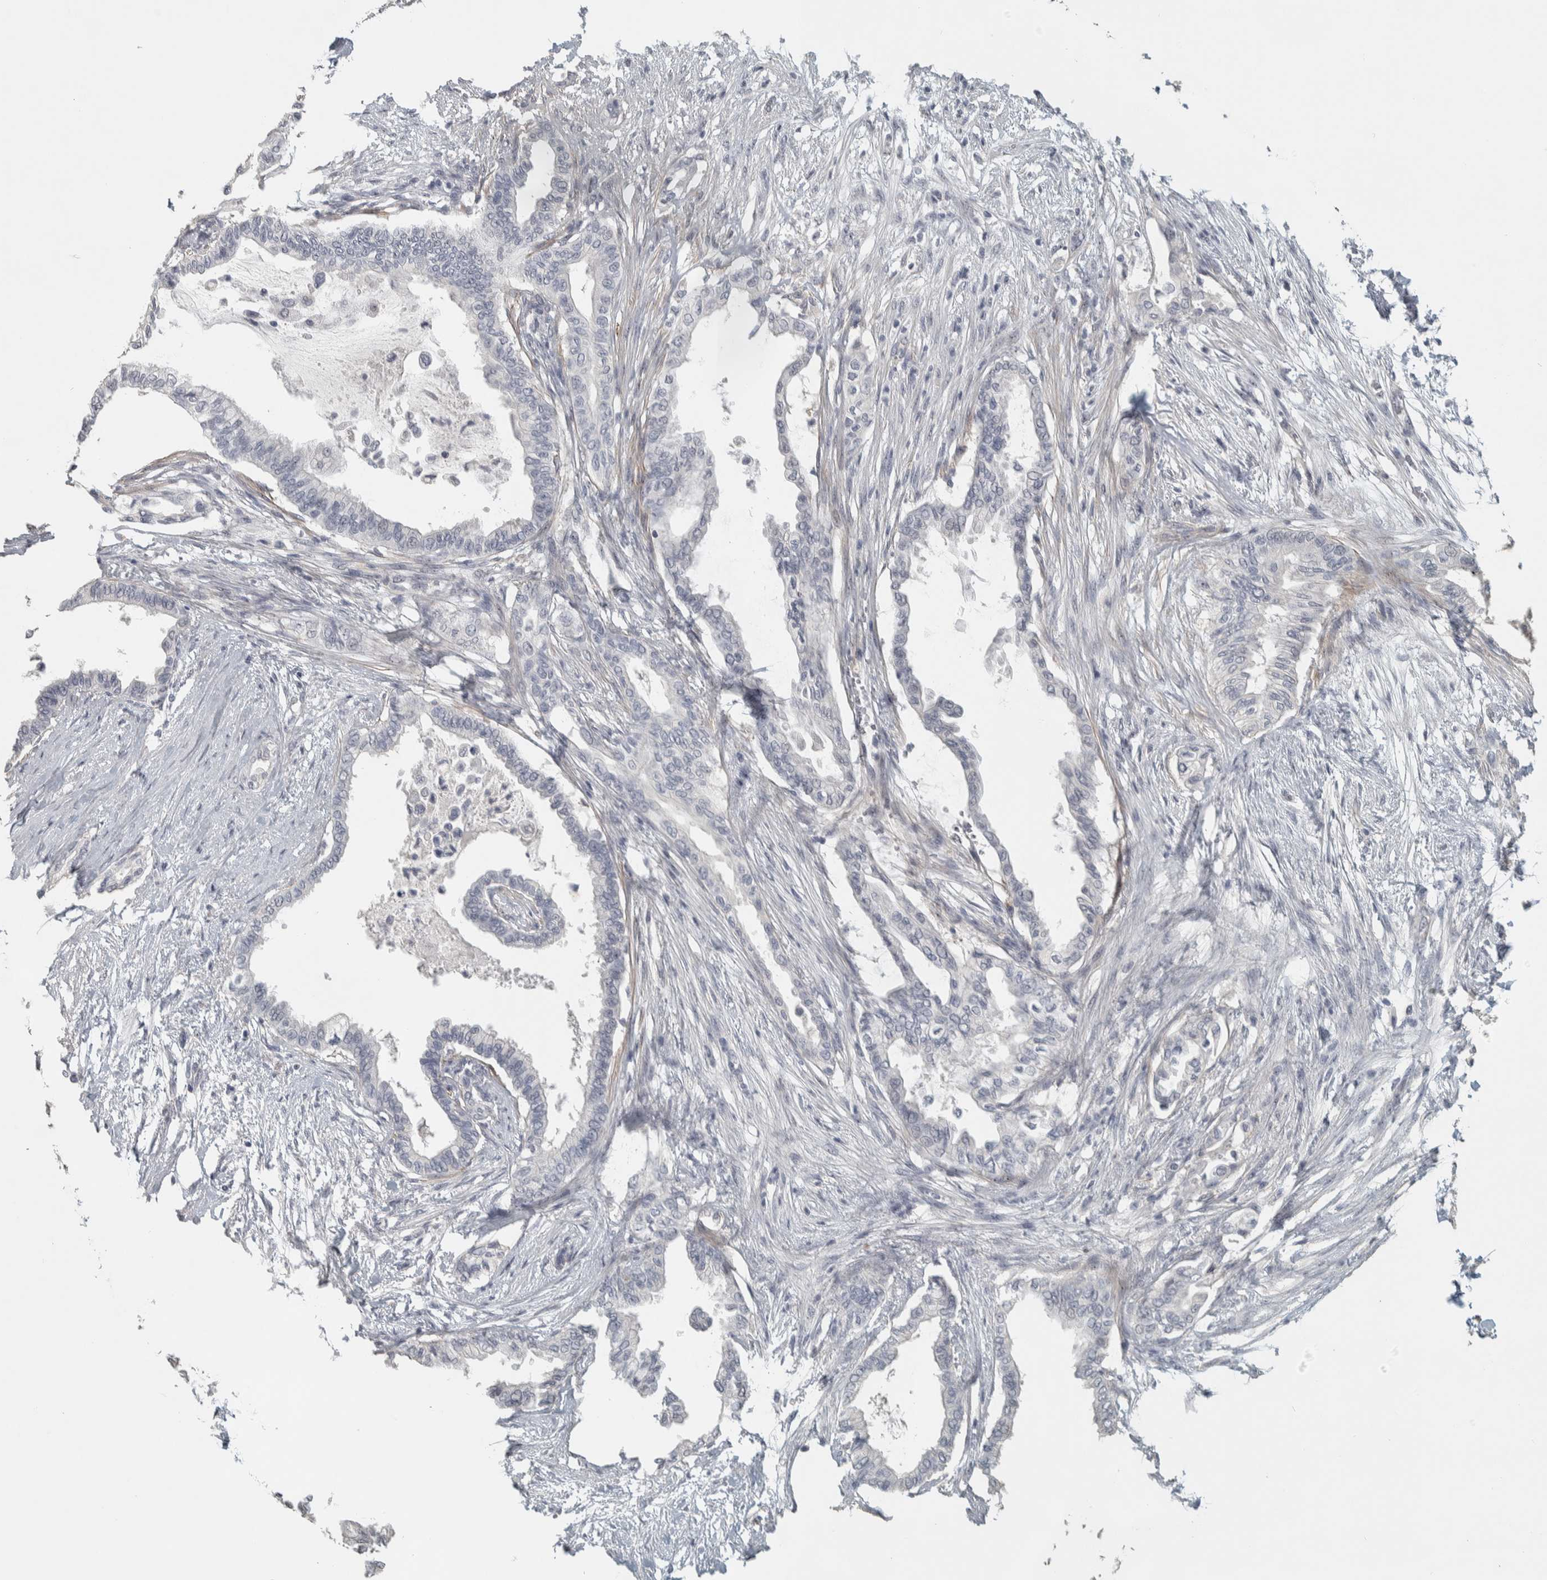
{"staining": {"intensity": "negative", "quantity": "none", "location": "none"}, "tissue": "pancreatic cancer", "cell_type": "Tumor cells", "image_type": "cancer", "snomed": [{"axis": "morphology", "description": "Normal tissue, NOS"}, {"axis": "morphology", "description": "Adenocarcinoma, NOS"}, {"axis": "topography", "description": "Pancreas"}, {"axis": "topography", "description": "Duodenum"}], "caption": "Tumor cells show no significant staining in adenocarcinoma (pancreatic).", "gene": "DCAF10", "patient": {"sex": "female", "age": 60}}